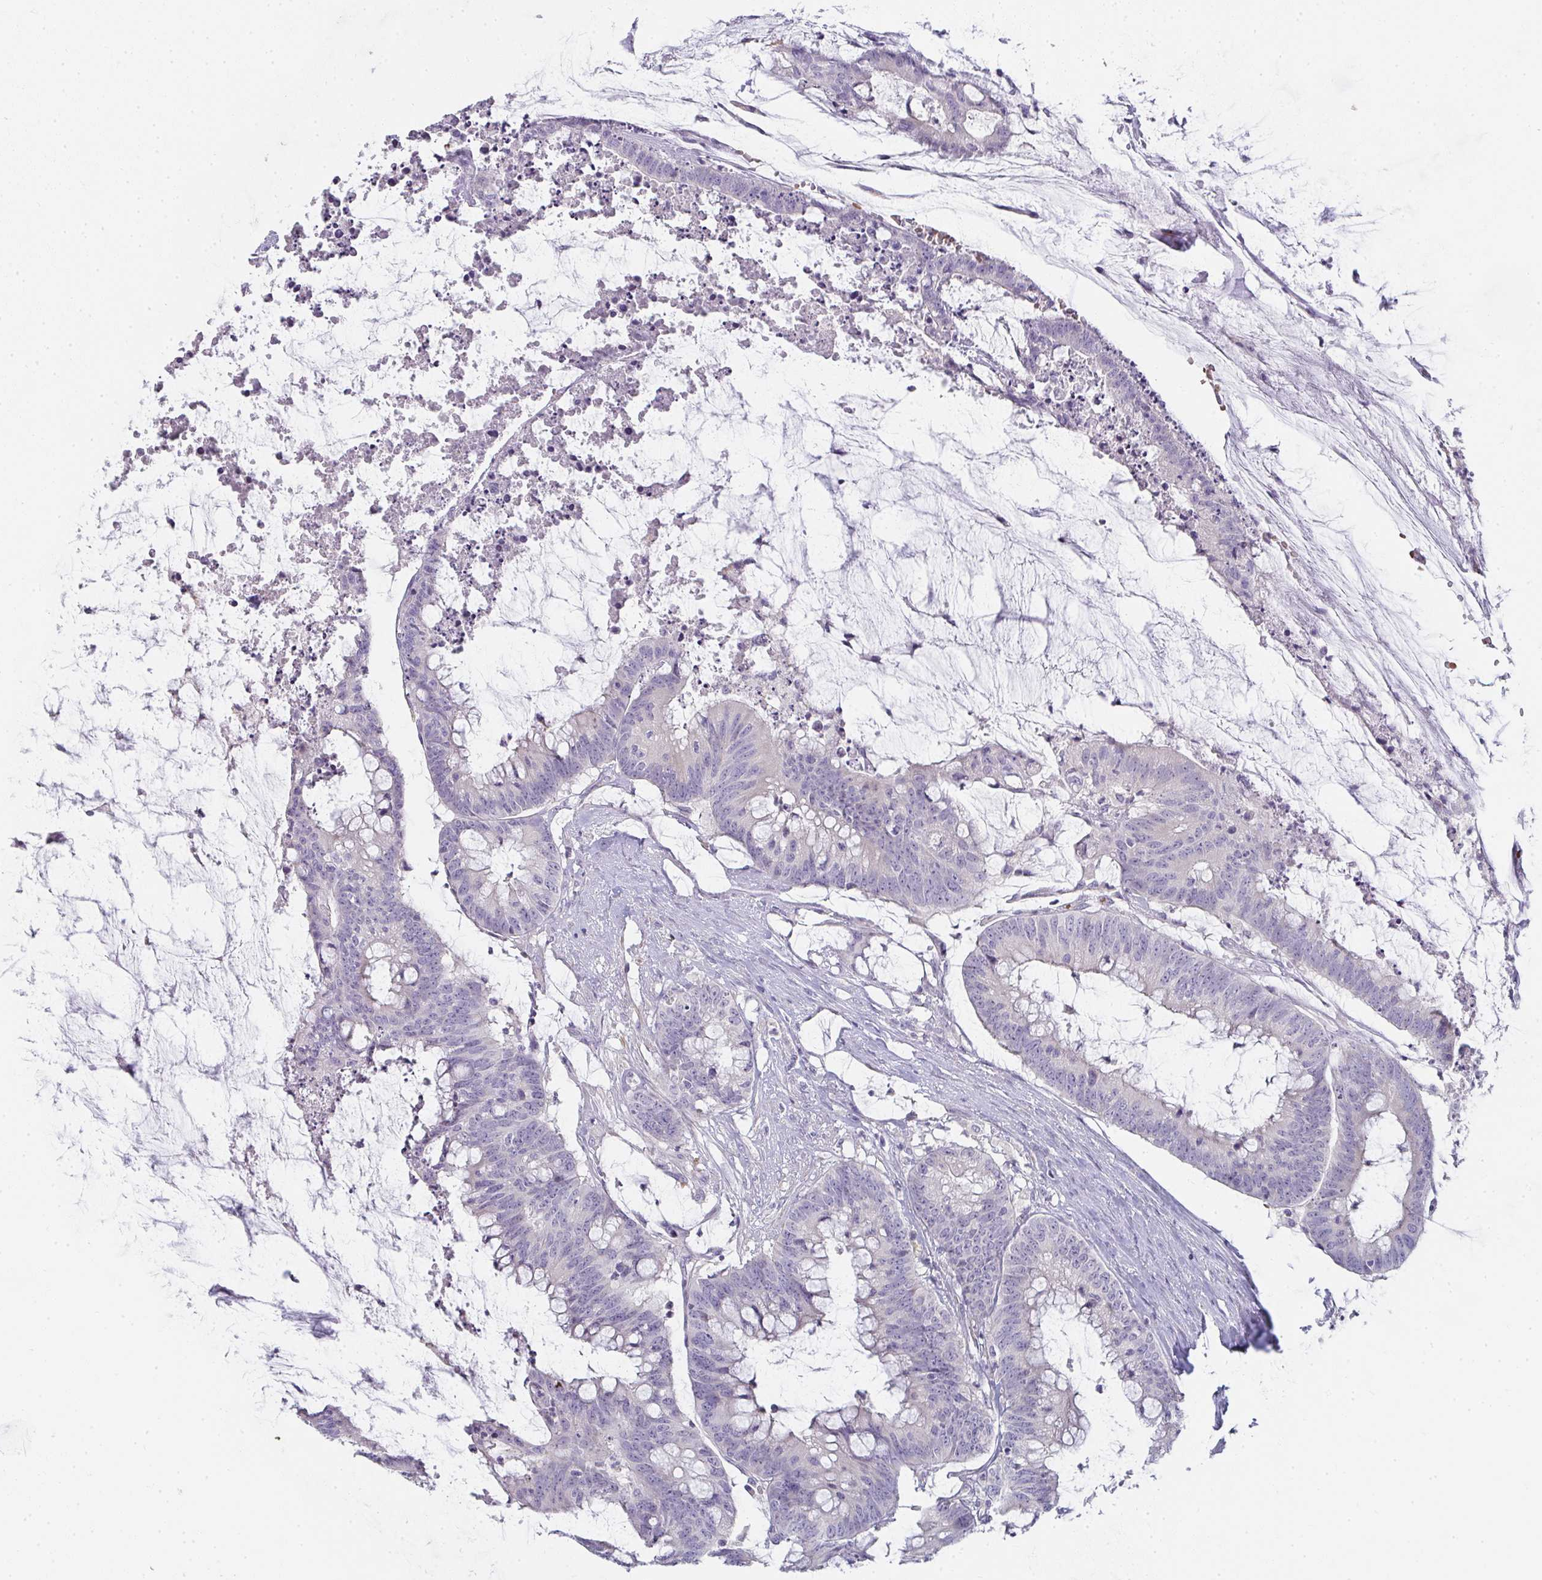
{"staining": {"intensity": "negative", "quantity": "none", "location": "none"}, "tissue": "colorectal cancer", "cell_type": "Tumor cells", "image_type": "cancer", "snomed": [{"axis": "morphology", "description": "Adenocarcinoma, NOS"}, {"axis": "topography", "description": "Colon"}], "caption": "Immunohistochemical staining of human adenocarcinoma (colorectal) shows no significant staining in tumor cells.", "gene": "SHB", "patient": {"sex": "male", "age": 62}}